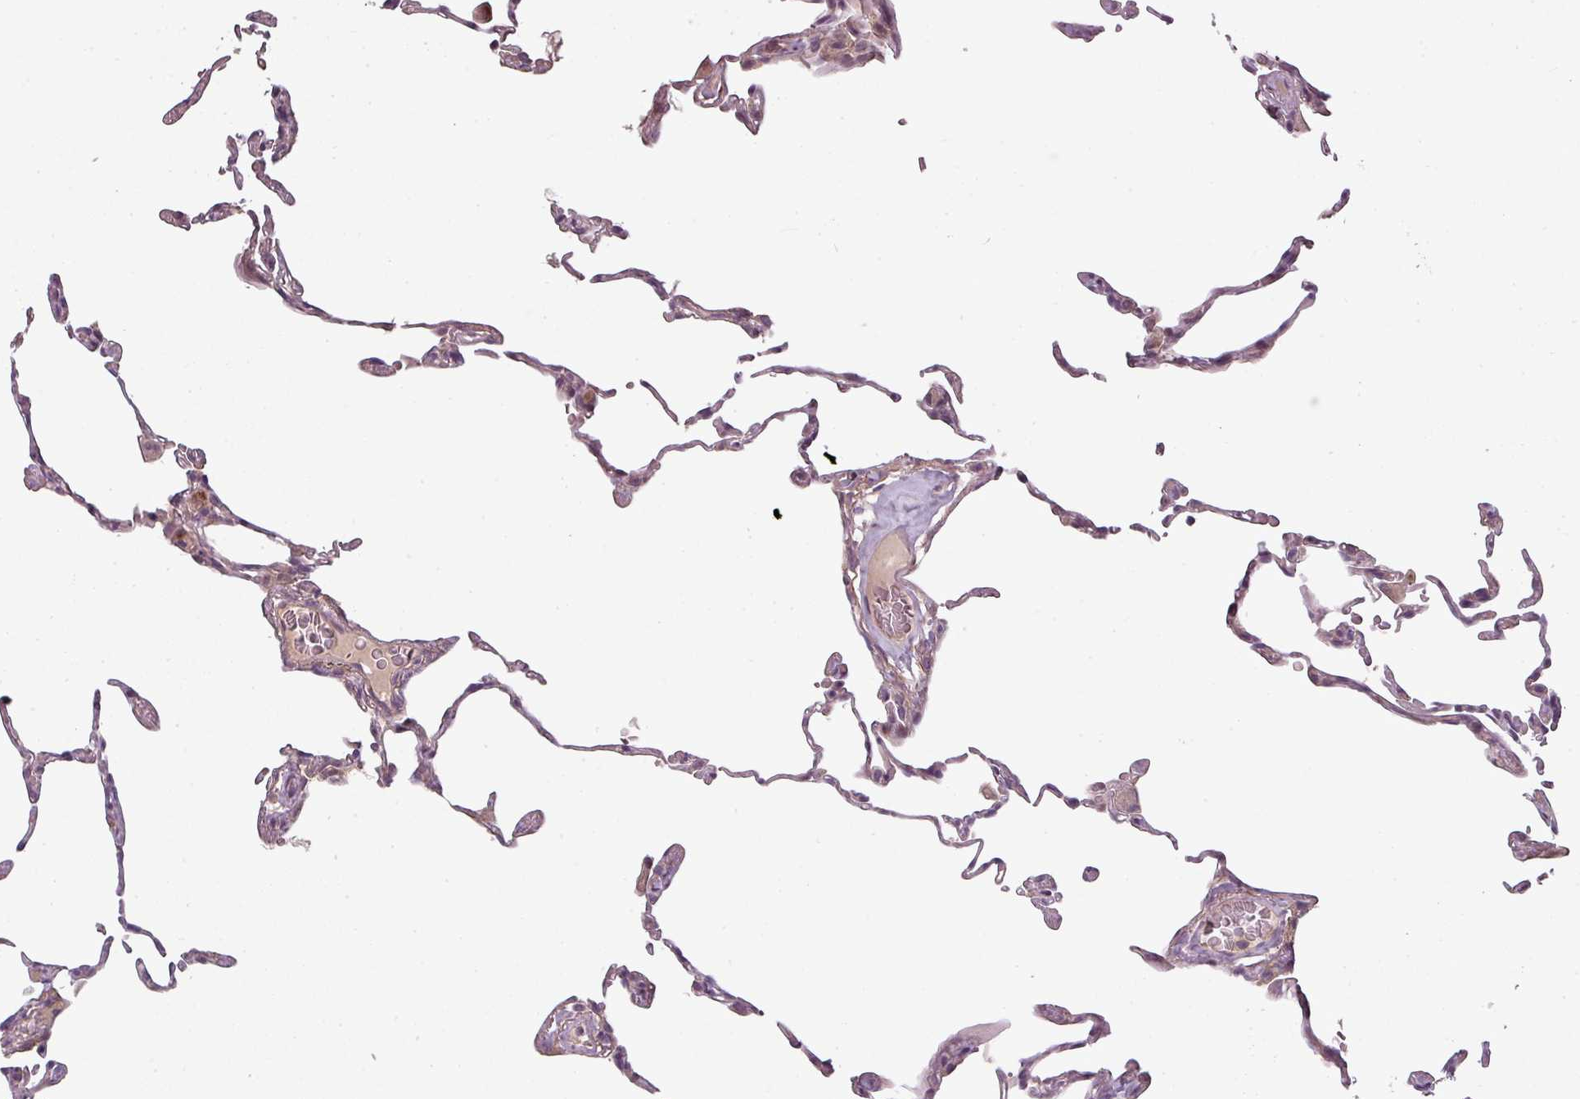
{"staining": {"intensity": "weak", "quantity": "<25%", "location": "cytoplasmic/membranous"}, "tissue": "lung", "cell_type": "Alveolar cells", "image_type": "normal", "snomed": [{"axis": "morphology", "description": "Normal tissue, NOS"}, {"axis": "topography", "description": "Lung"}], "caption": "IHC photomicrograph of unremarkable human lung stained for a protein (brown), which displays no expression in alveolar cells. The staining was performed using DAB (3,3'-diaminobenzidine) to visualize the protein expression in brown, while the nuclei were stained in blue with hematoxylin (Magnification: 20x).", "gene": "SLC16A9", "patient": {"sex": "female", "age": 57}}